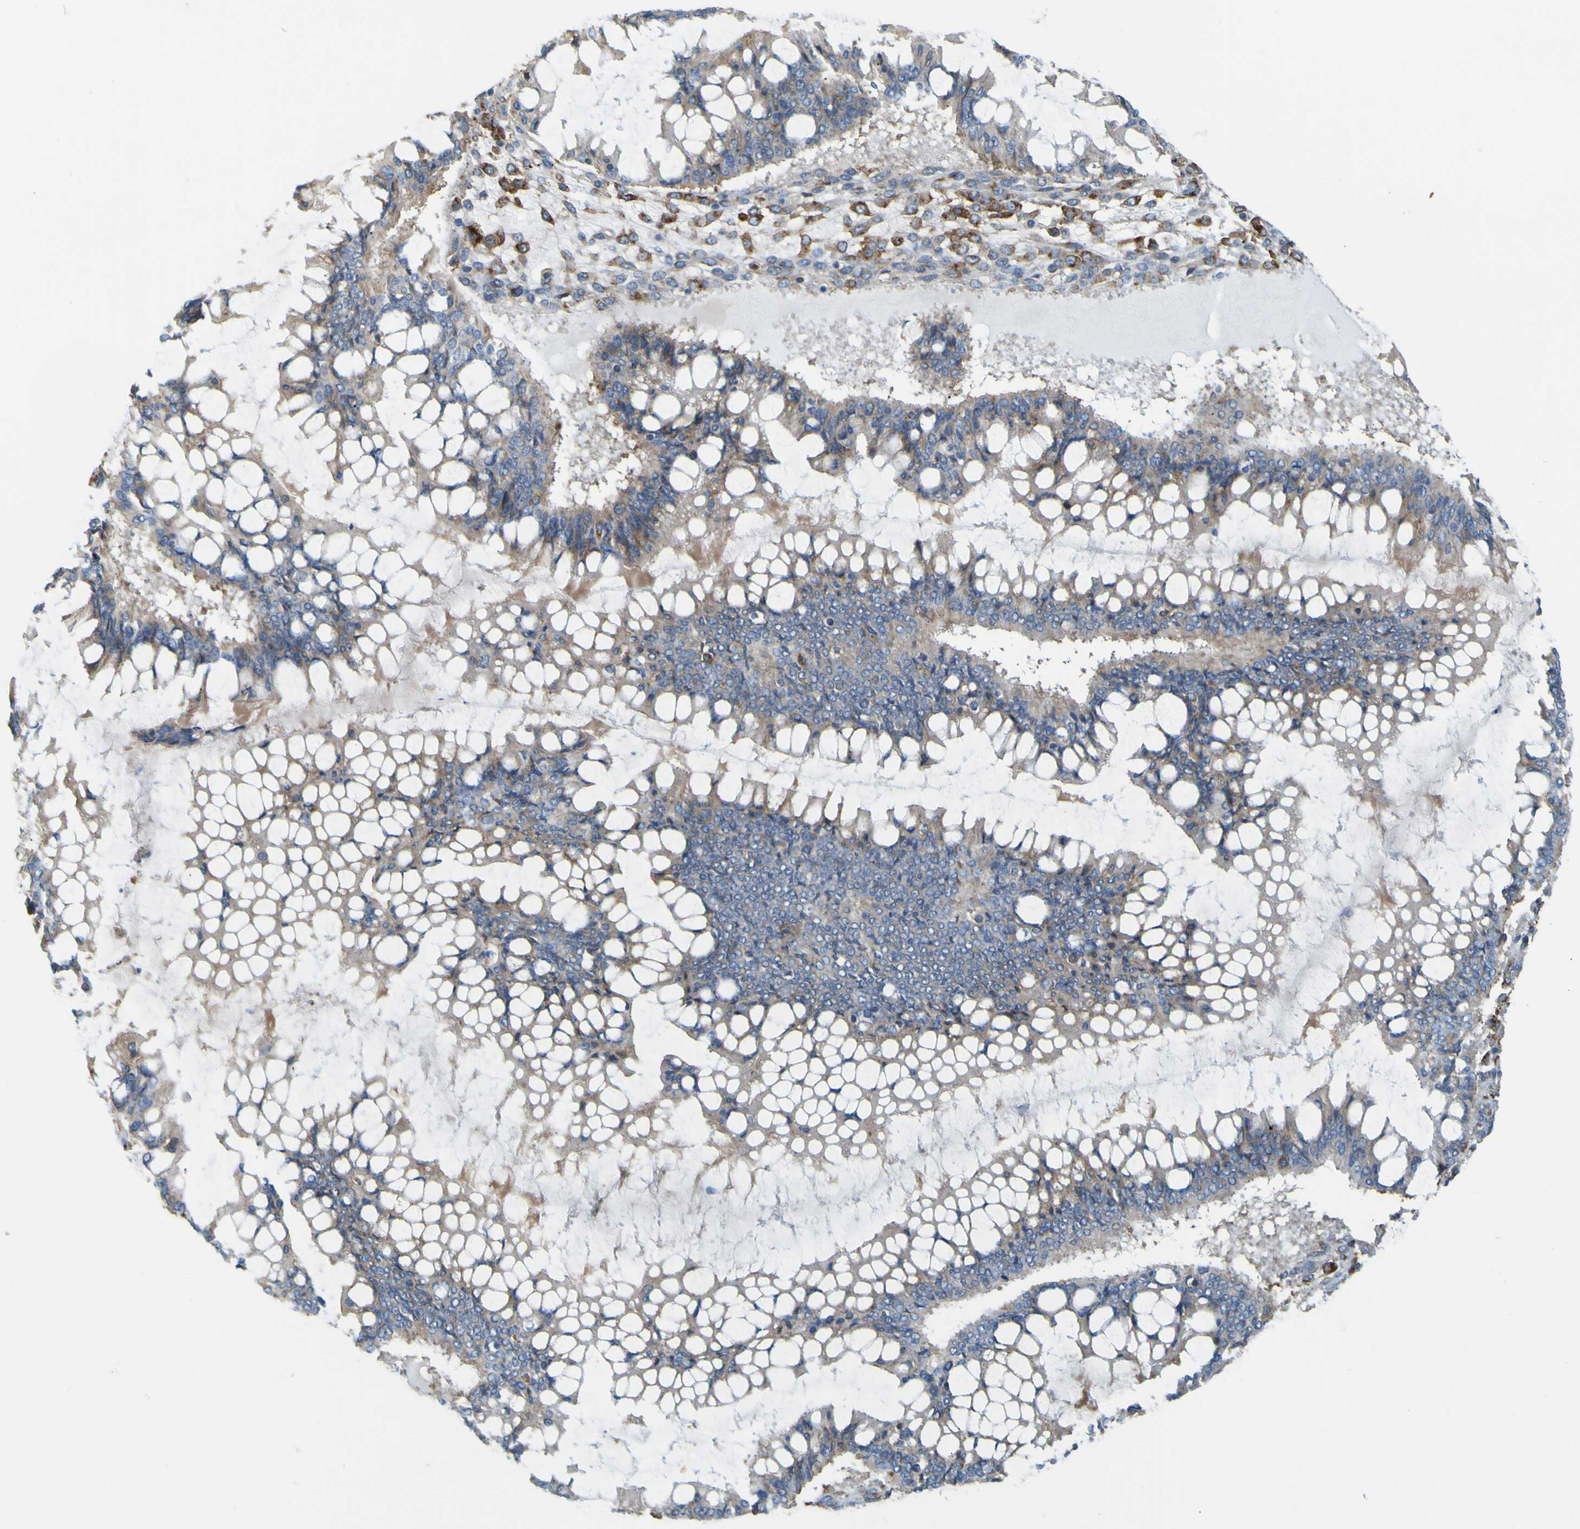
{"staining": {"intensity": "moderate", "quantity": ">75%", "location": "cytoplasmic/membranous"}, "tissue": "ovarian cancer", "cell_type": "Tumor cells", "image_type": "cancer", "snomed": [{"axis": "morphology", "description": "Cystadenocarcinoma, mucinous, NOS"}, {"axis": "topography", "description": "Ovary"}], "caption": "The micrograph demonstrates a brown stain indicating the presence of a protein in the cytoplasmic/membranous of tumor cells in ovarian cancer (mucinous cystadenocarcinoma).", "gene": "IGF2R", "patient": {"sex": "female", "age": 73}}